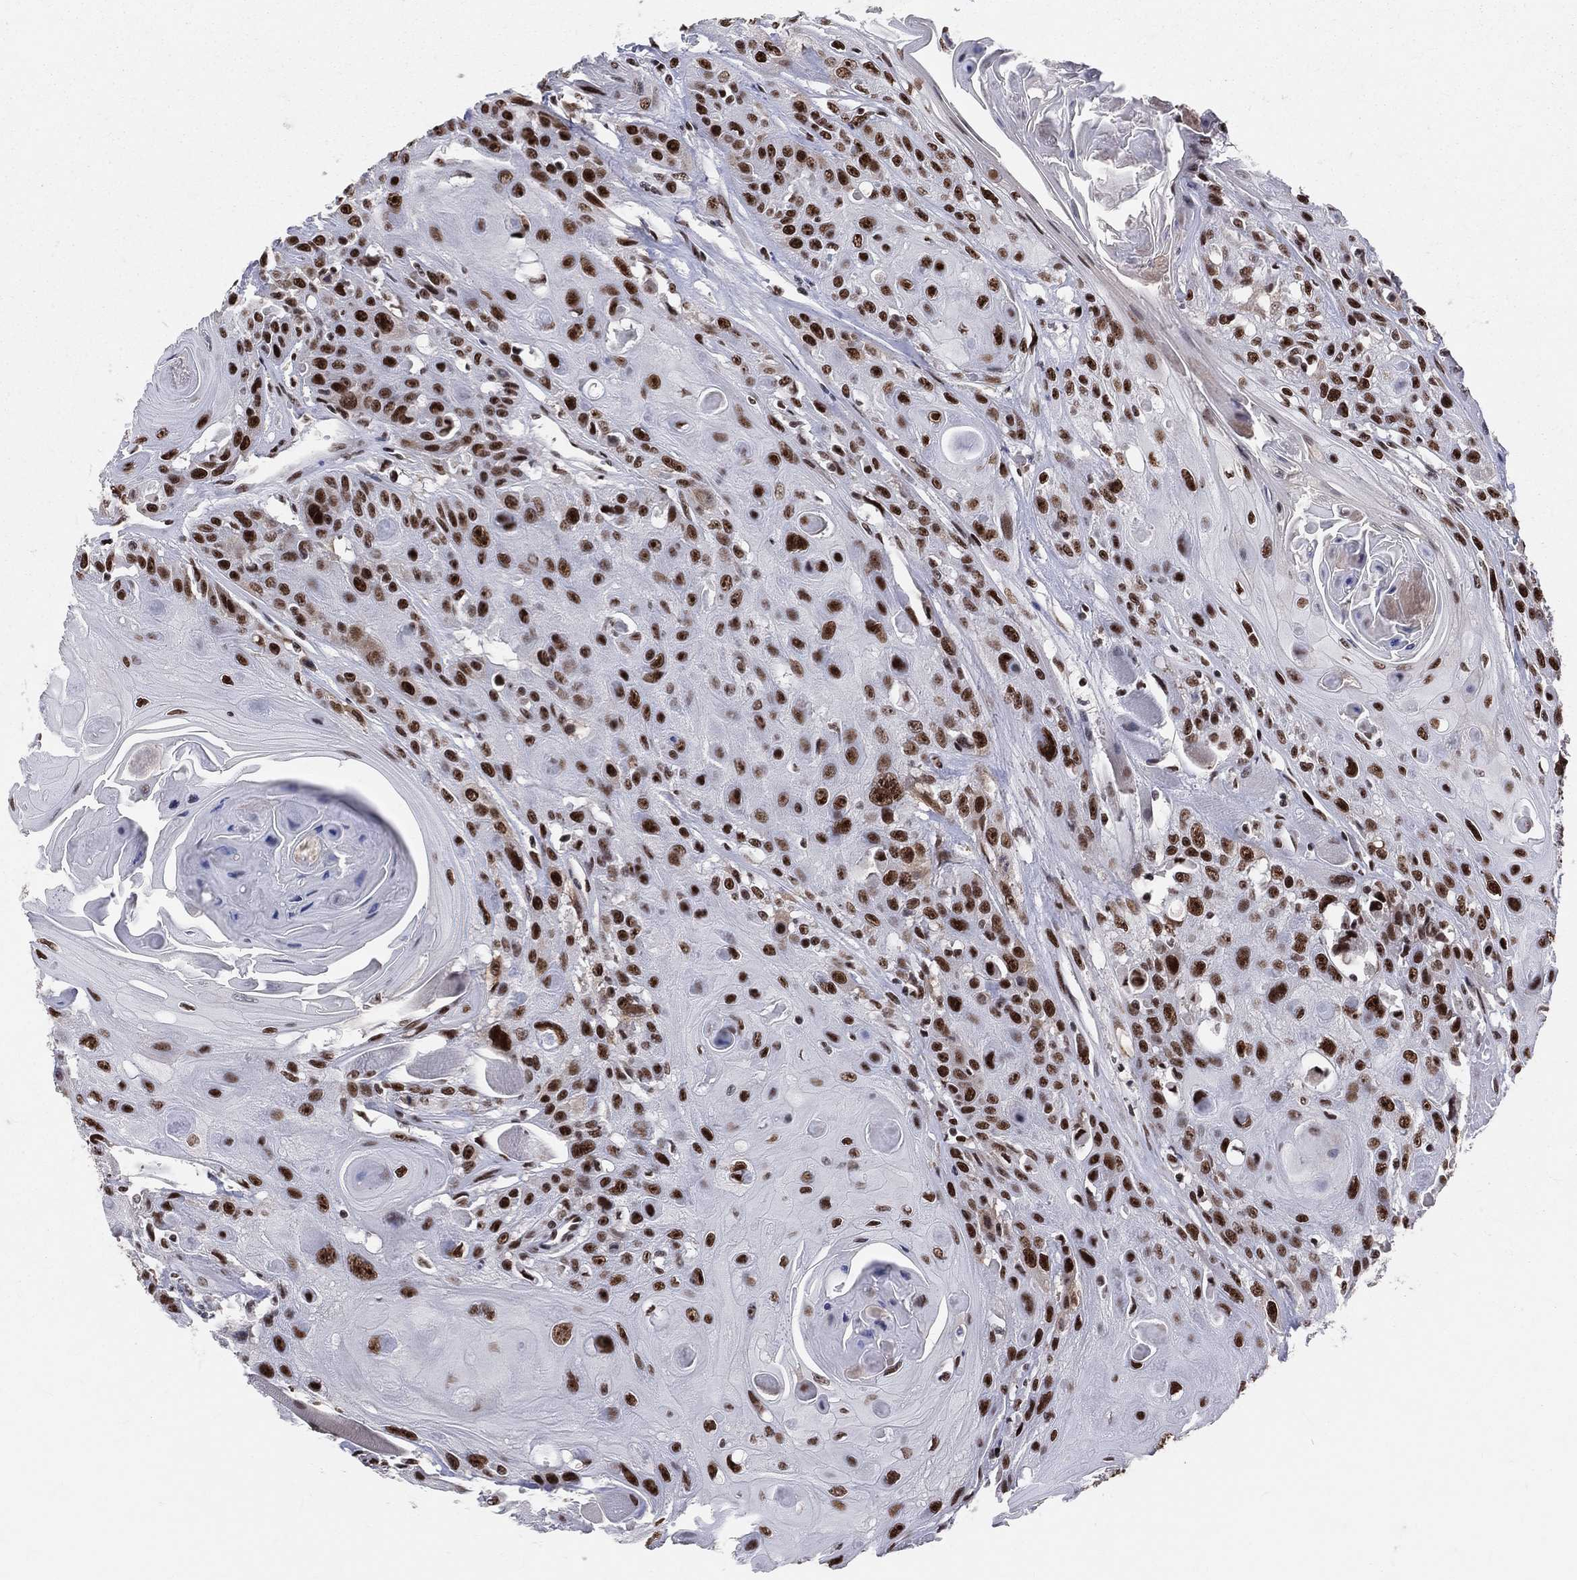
{"staining": {"intensity": "strong", "quantity": ">75%", "location": "nuclear"}, "tissue": "head and neck cancer", "cell_type": "Tumor cells", "image_type": "cancer", "snomed": [{"axis": "morphology", "description": "Squamous cell carcinoma, NOS"}, {"axis": "topography", "description": "Head-Neck"}], "caption": "IHC (DAB (3,3'-diaminobenzidine)) staining of head and neck cancer displays strong nuclear protein positivity in approximately >75% of tumor cells.", "gene": "CDK7", "patient": {"sex": "female", "age": 59}}